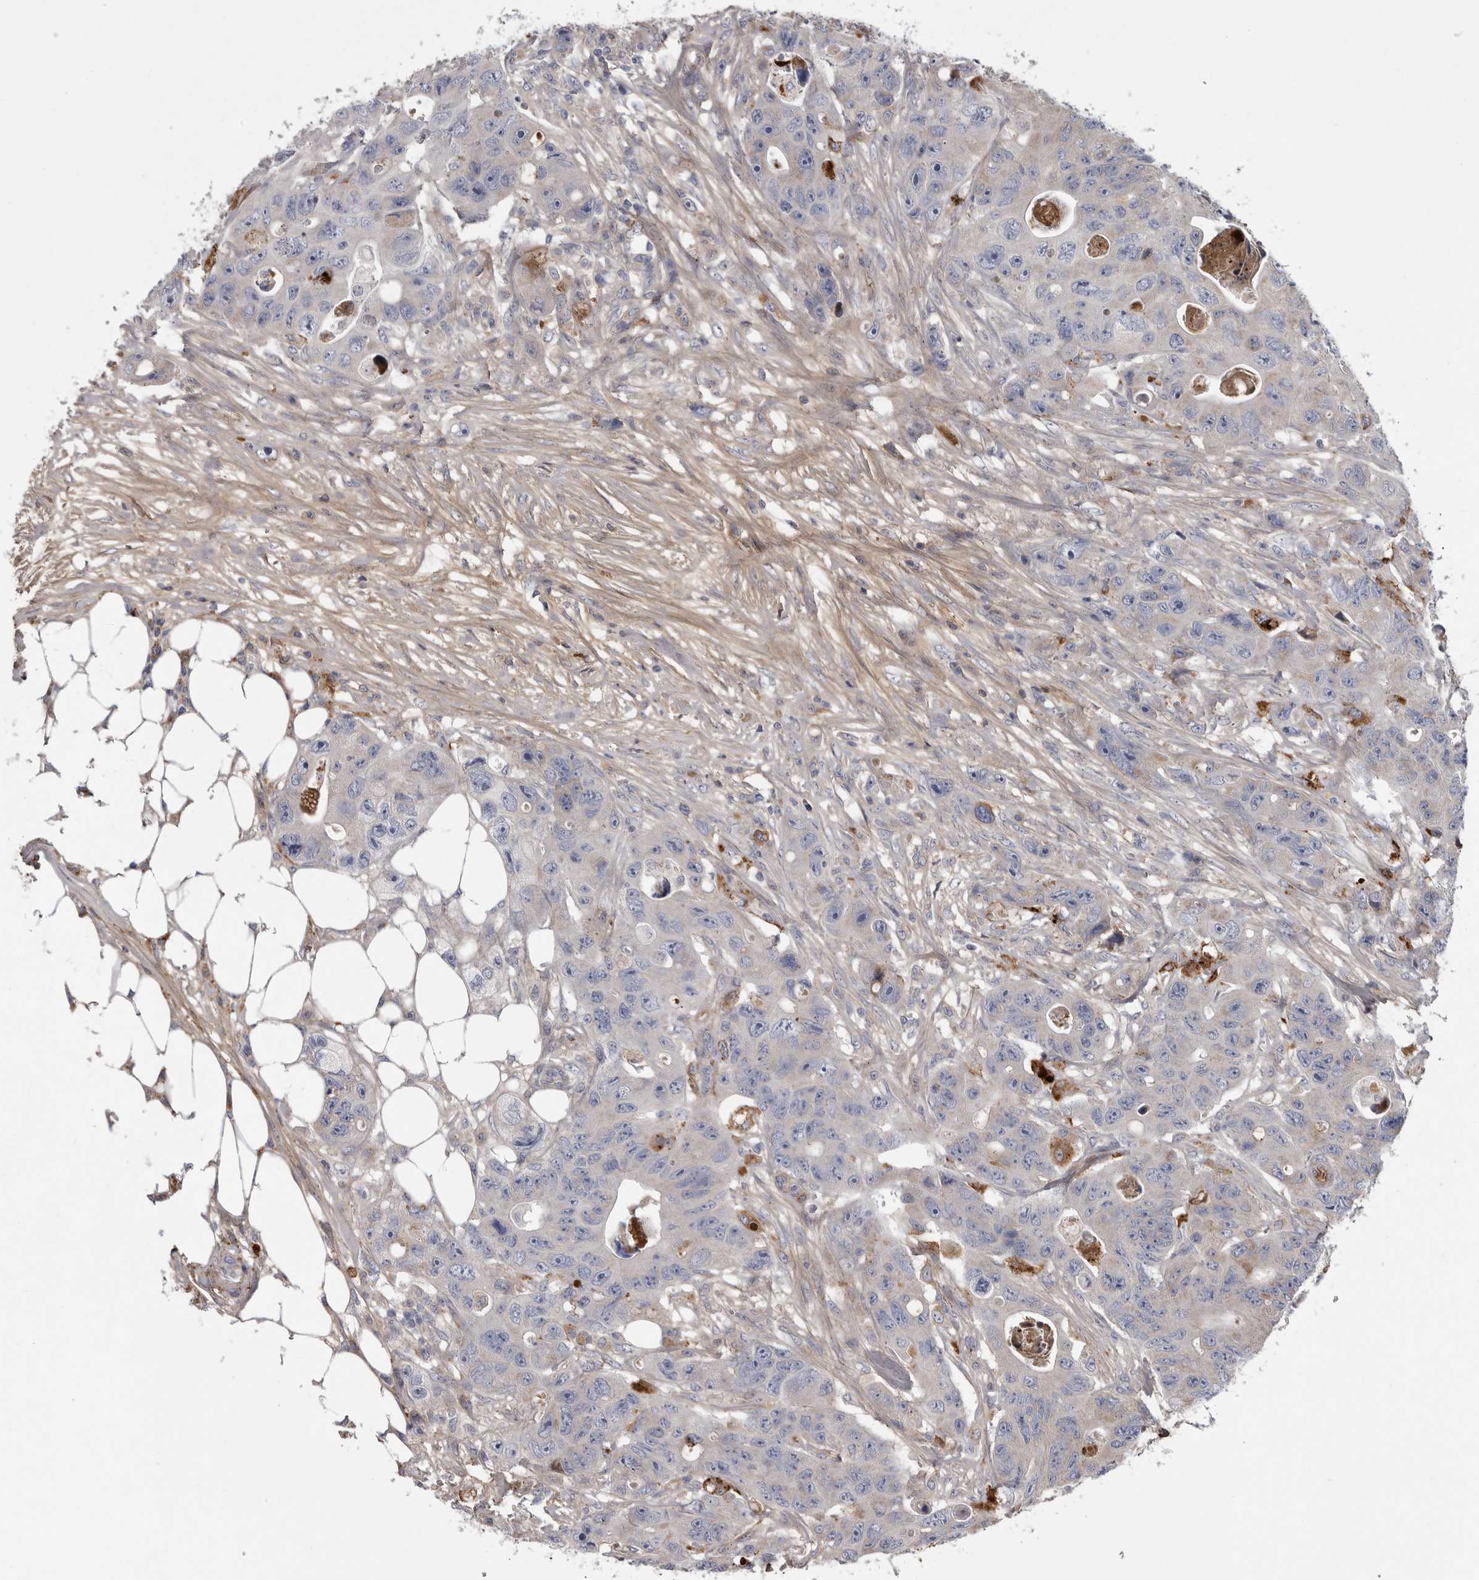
{"staining": {"intensity": "negative", "quantity": "none", "location": "none"}, "tissue": "colorectal cancer", "cell_type": "Tumor cells", "image_type": "cancer", "snomed": [{"axis": "morphology", "description": "Adenocarcinoma, NOS"}, {"axis": "topography", "description": "Colon"}], "caption": "Immunohistochemical staining of colorectal cancer (adenocarcinoma) exhibits no significant positivity in tumor cells.", "gene": "CRP", "patient": {"sex": "female", "age": 46}}